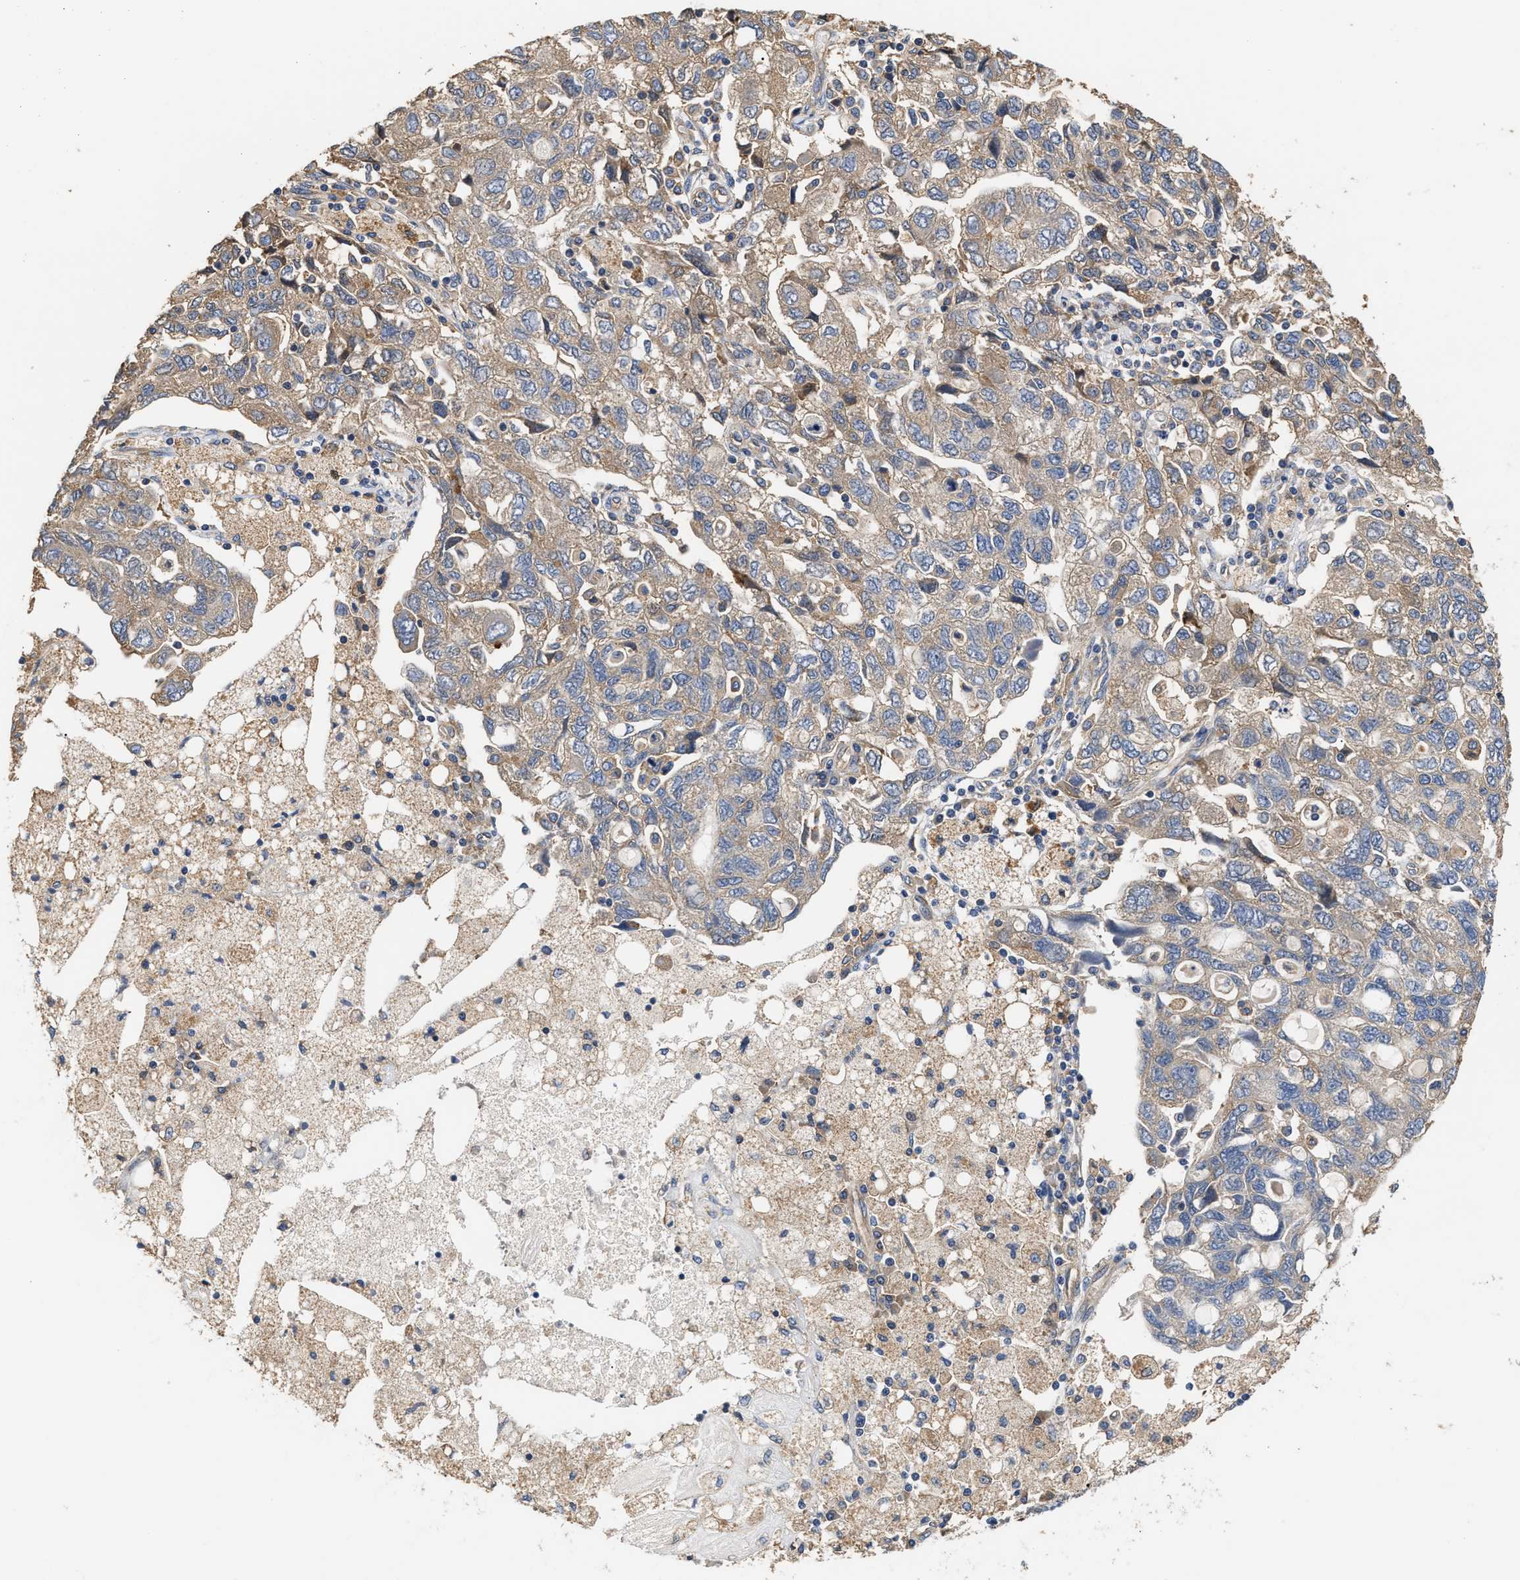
{"staining": {"intensity": "weak", "quantity": ">75%", "location": "cytoplasmic/membranous"}, "tissue": "ovarian cancer", "cell_type": "Tumor cells", "image_type": "cancer", "snomed": [{"axis": "morphology", "description": "Carcinoma, NOS"}, {"axis": "morphology", "description": "Cystadenocarcinoma, serous, NOS"}, {"axis": "topography", "description": "Ovary"}], "caption": "About >75% of tumor cells in human ovarian cancer show weak cytoplasmic/membranous protein positivity as visualized by brown immunohistochemical staining.", "gene": "KLB", "patient": {"sex": "female", "age": 69}}